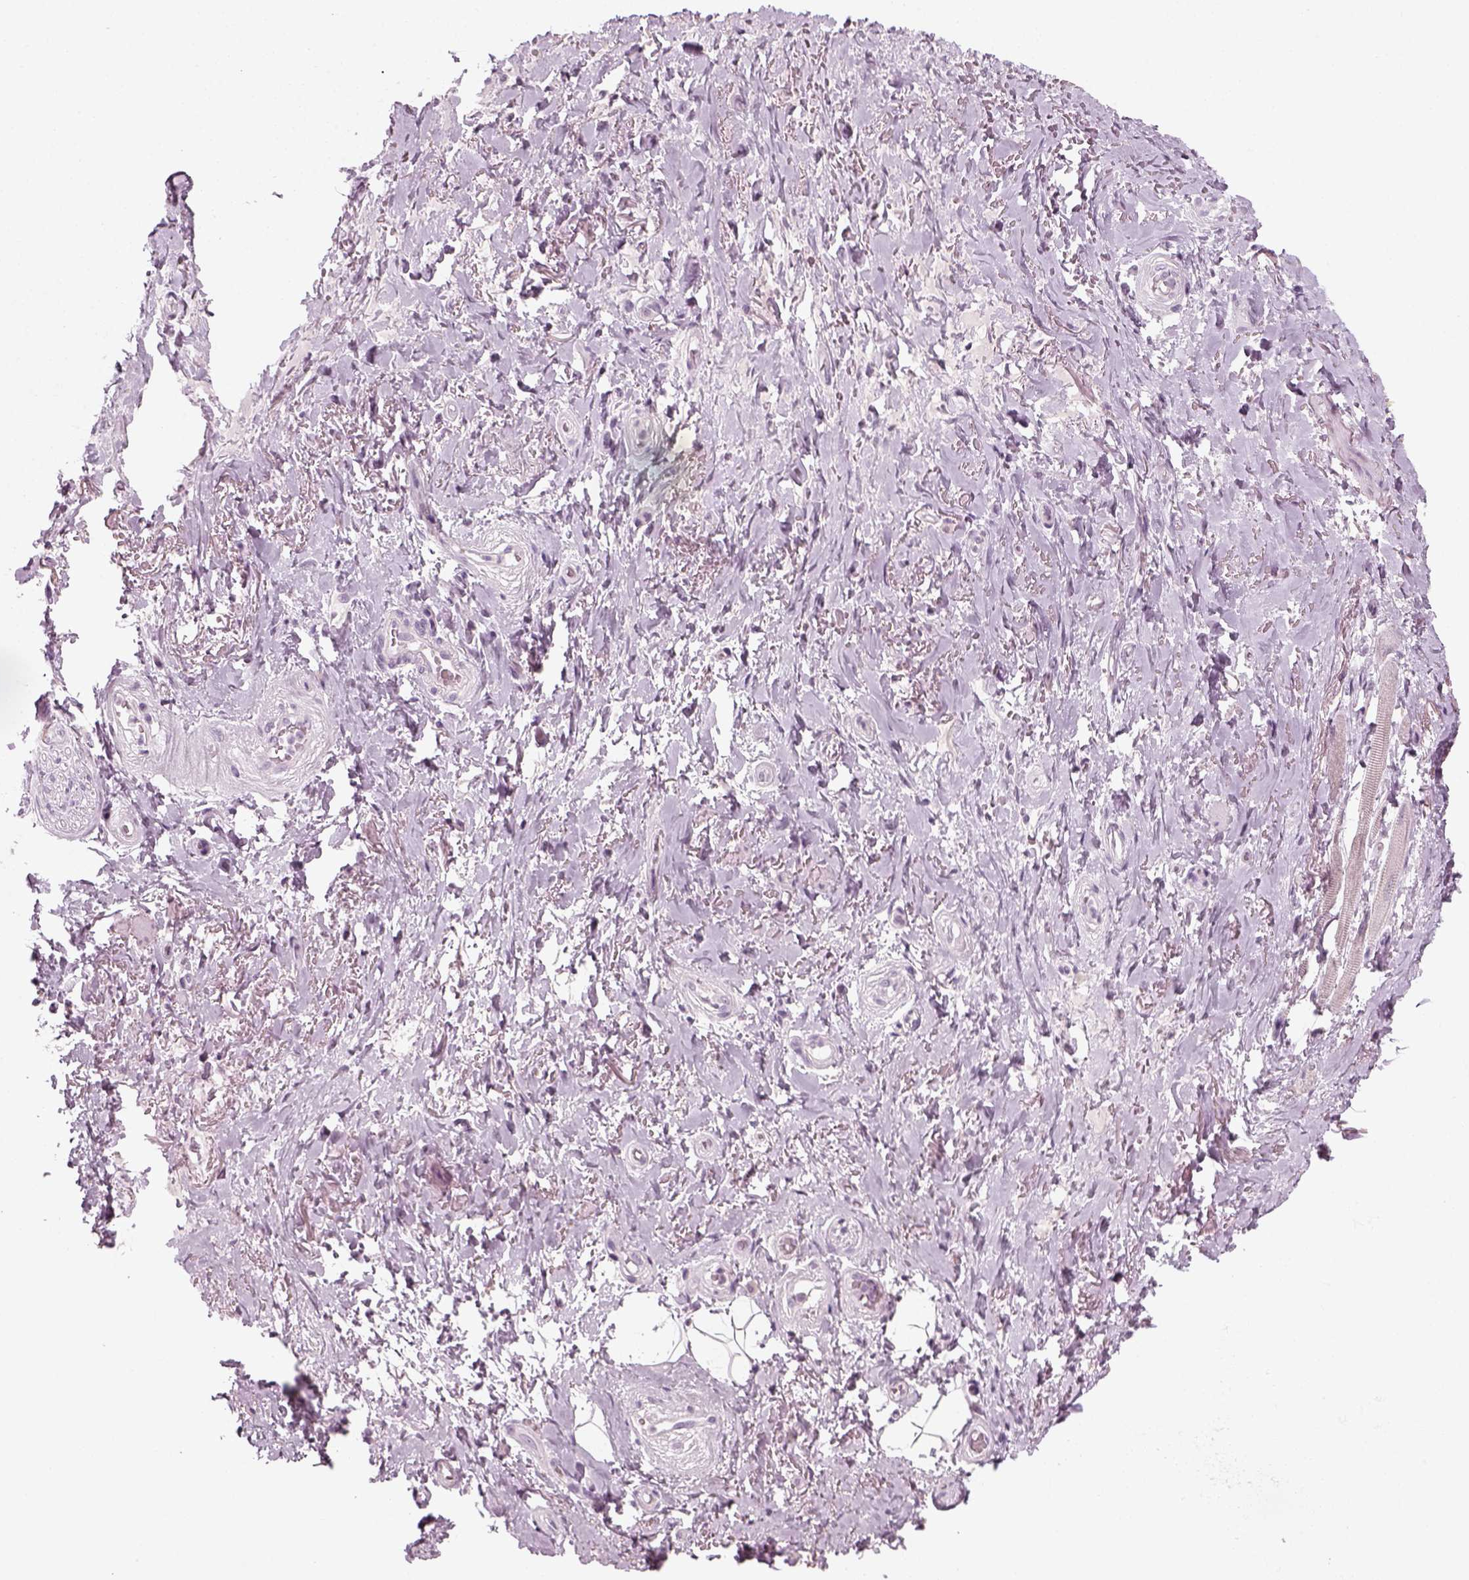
{"staining": {"intensity": "negative", "quantity": "none", "location": "none"}, "tissue": "adipose tissue", "cell_type": "Adipocytes", "image_type": "normal", "snomed": [{"axis": "morphology", "description": "Normal tissue, NOS"}, {"axis": "topography", "description": "Anal"}, {"axis": "topography", "description": "Peripheral nerve tissue"}], "caption": "Image shows no significant protein expression in adipocytes of benign adipose tissue.", "gene": "KRT75", "patient": {"sex": "male", "age": 53}}